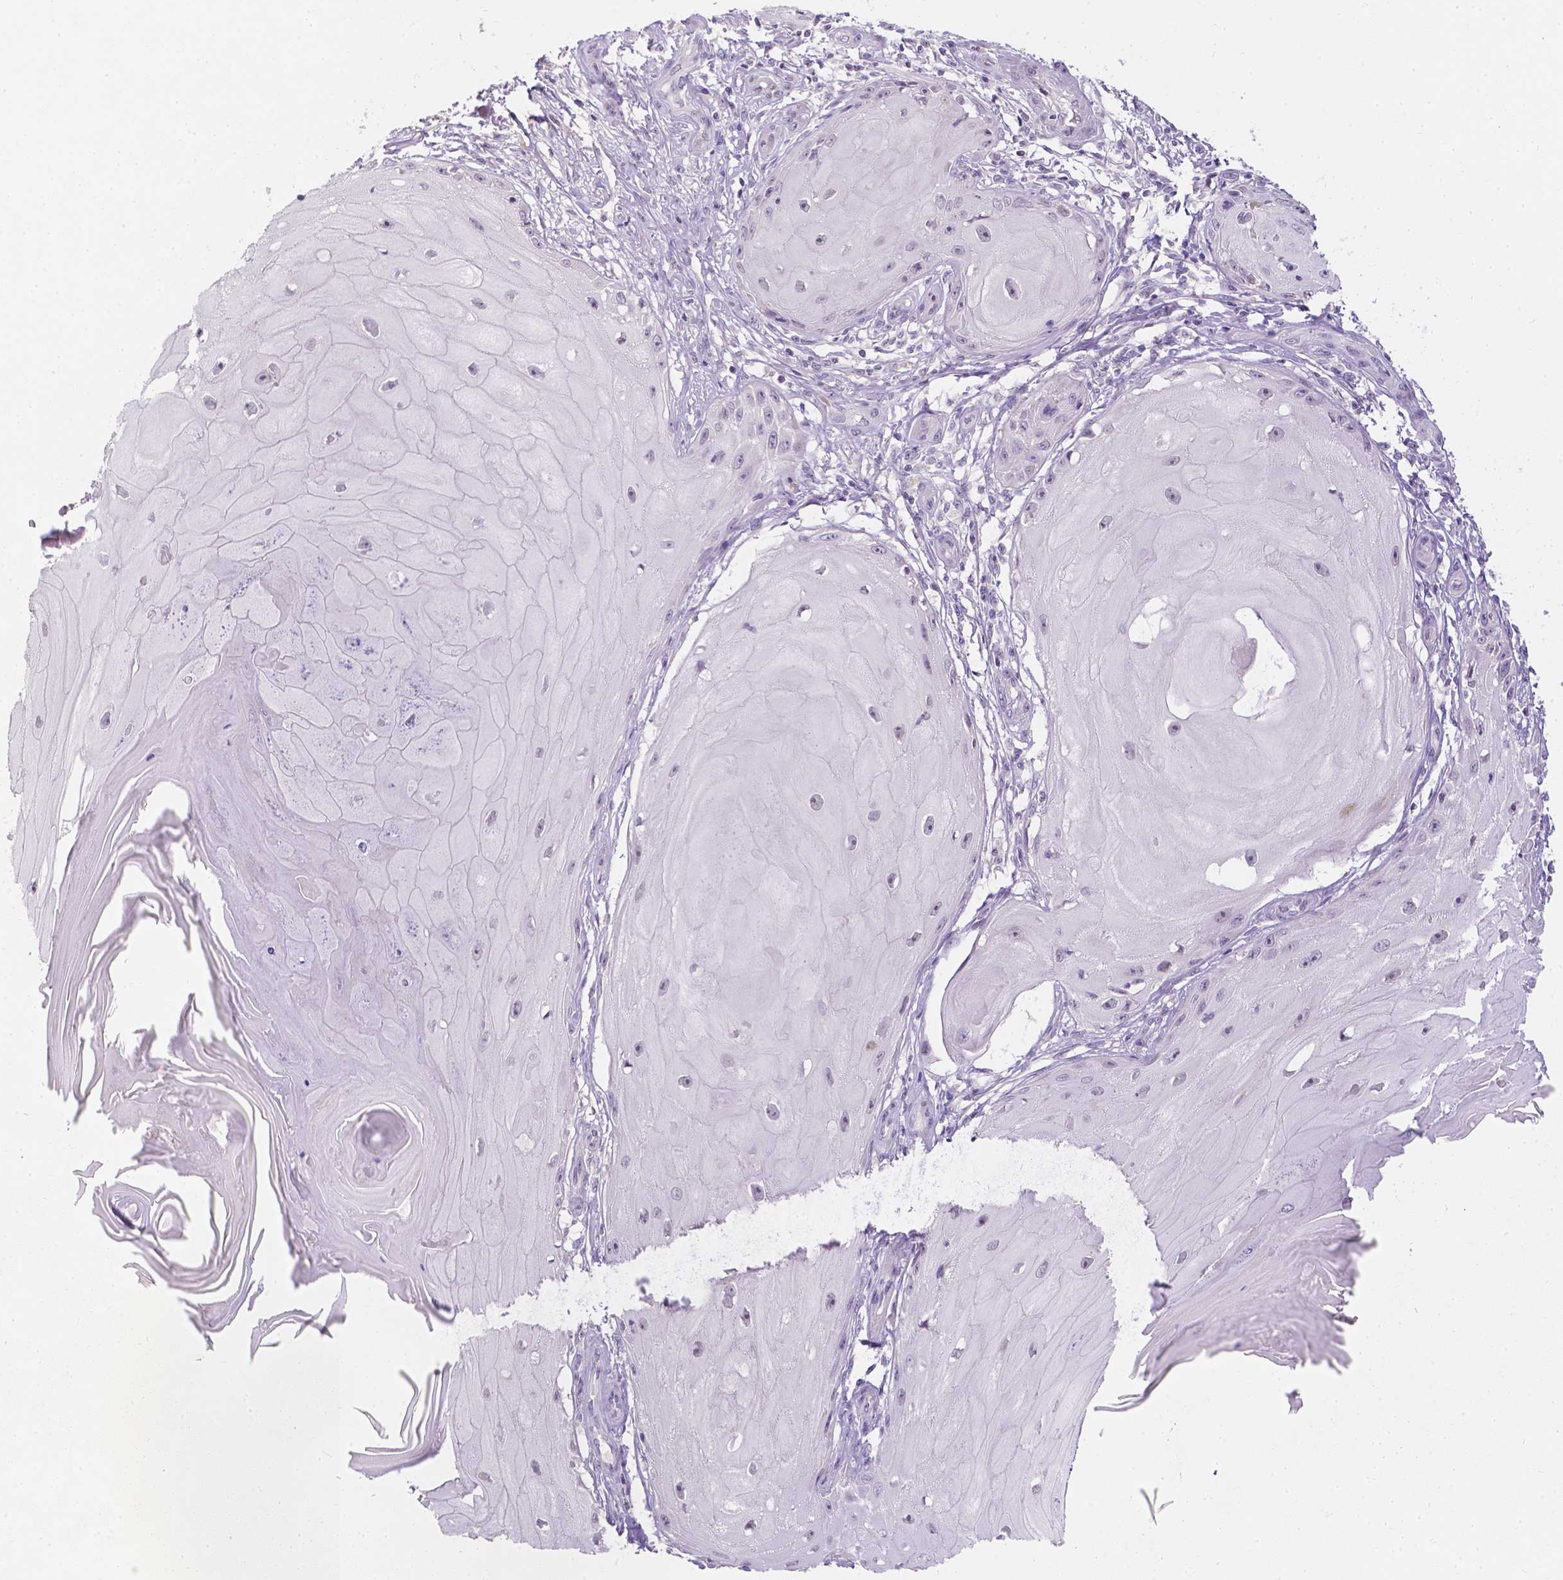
{"staining": {"intensity": "negative", "quantity": "none", "location": "none"}, "tissue": "skin cancer", "cell_type": "Tumor cells", "image_type": "cancer", "snomed": [{"axis": "morphology", "description": "Squamous cell carcinoma, NOS"}, {"axis": "topography", "description": "Skin"}], "caption": "This is an immunohistochemistry histopathology image of skin squamous cell carcinoma. There is no positivity in tumor cells.", "gene": "ZNF280B", "patient": {"sex": "female", "age": 77}}